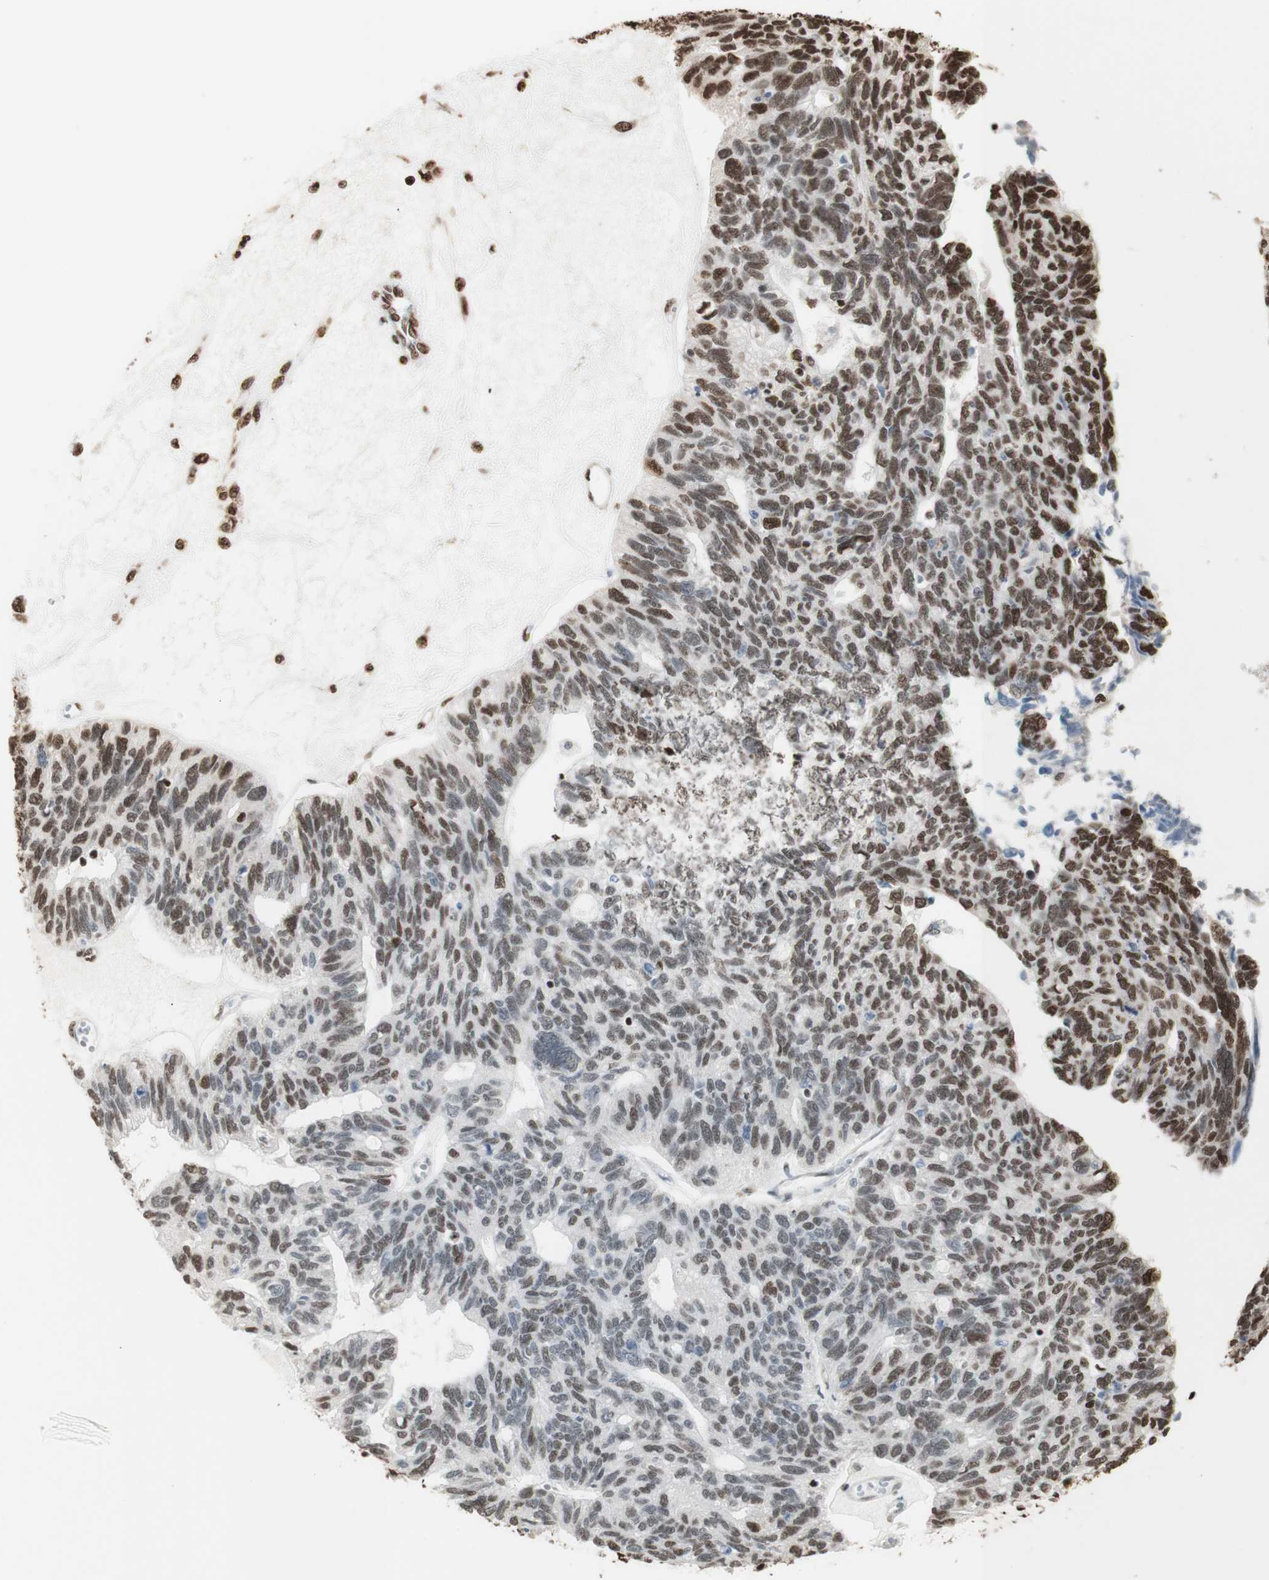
{"staining": {"intensity": "moderate", "quantity": "25%-75%", "location": "nuclear"}, "tissue": "ovarian cancer", "cell_type": "Tumor cells", "image_type": "cancer", "snomed": [{"axis": "morphology", "description": "Cystadenocarcinoma, serous, NOS"}, {"axis": "topography", "description": "Ovary"}], "caption": "Protein staining by immunohistochemistry exhibits moderate nuclear expression in about 25%-75% of tumor cells in serous cystadenocarcinoma (ovarian).", "gene": "HNRNPA2B1", "patient": {"sex": "female", "age": 79}}